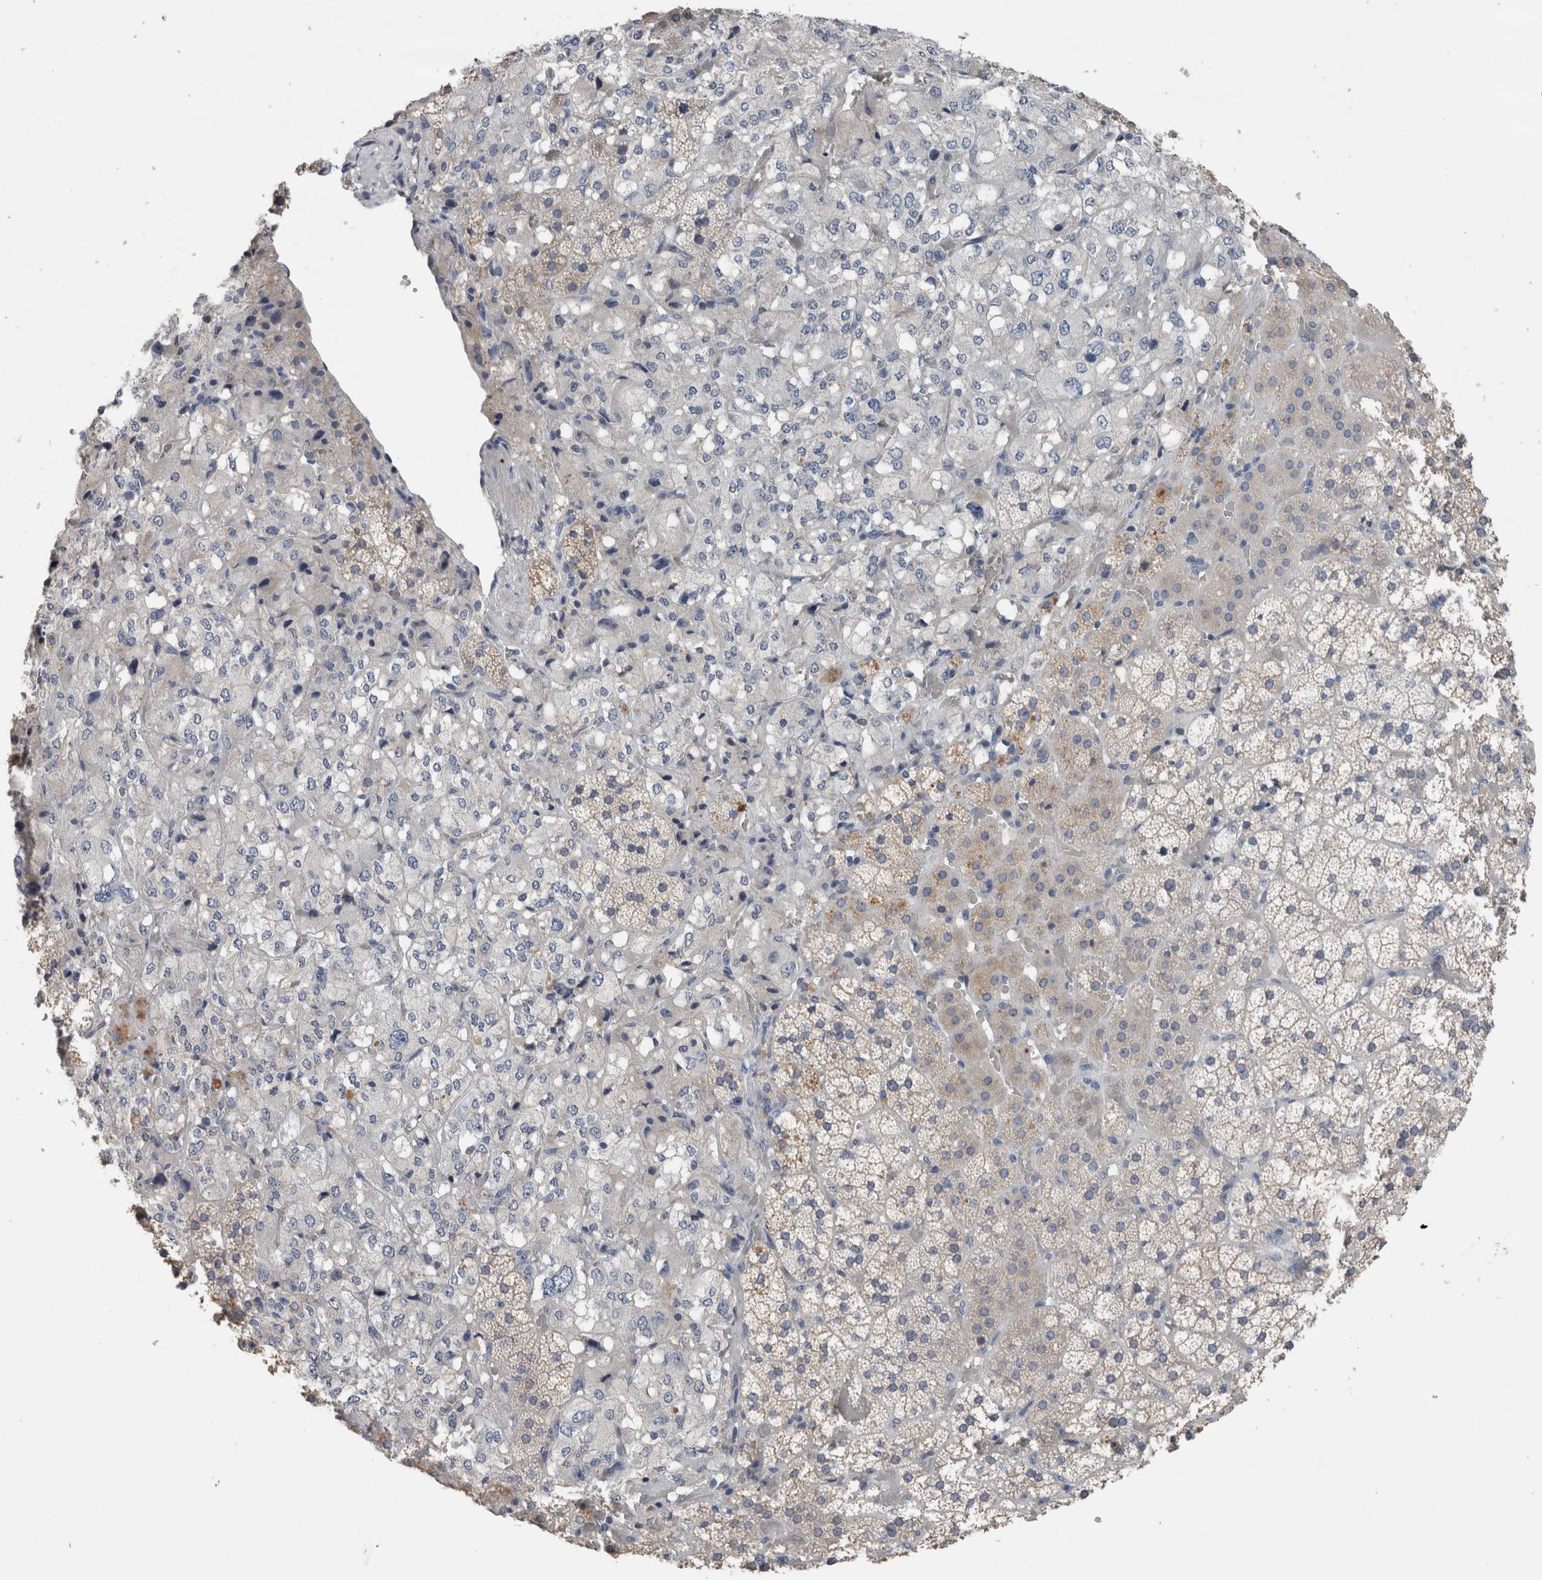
{"staining": {"intensity": "weak", "quantity": "25%-75%", "location": "cytoplasmic/membranous"}, "tissue": "adrenal gland", "cell_type": "Glandular cells", "image_type": "normal", "snomed": [{"axis": "morphology", "description": "Normal tissue, NOS"}, {"axis": "topography", "description": "Adrenal gland"}], "caption": "Protein expression by immunohistochemistry (IHC) shows weak cytoplasmic/membranous positivity in approximately 25%-75% of glandular cells in benign adrenal gland. Using DAB (3,3'-diaminobenzidine) (brown) and hematoxylin (blue) stains, captured at high magnification using brightfield microscopy.", "gene": "CRNN", "patient": {"sex": "female", "age": 44}}